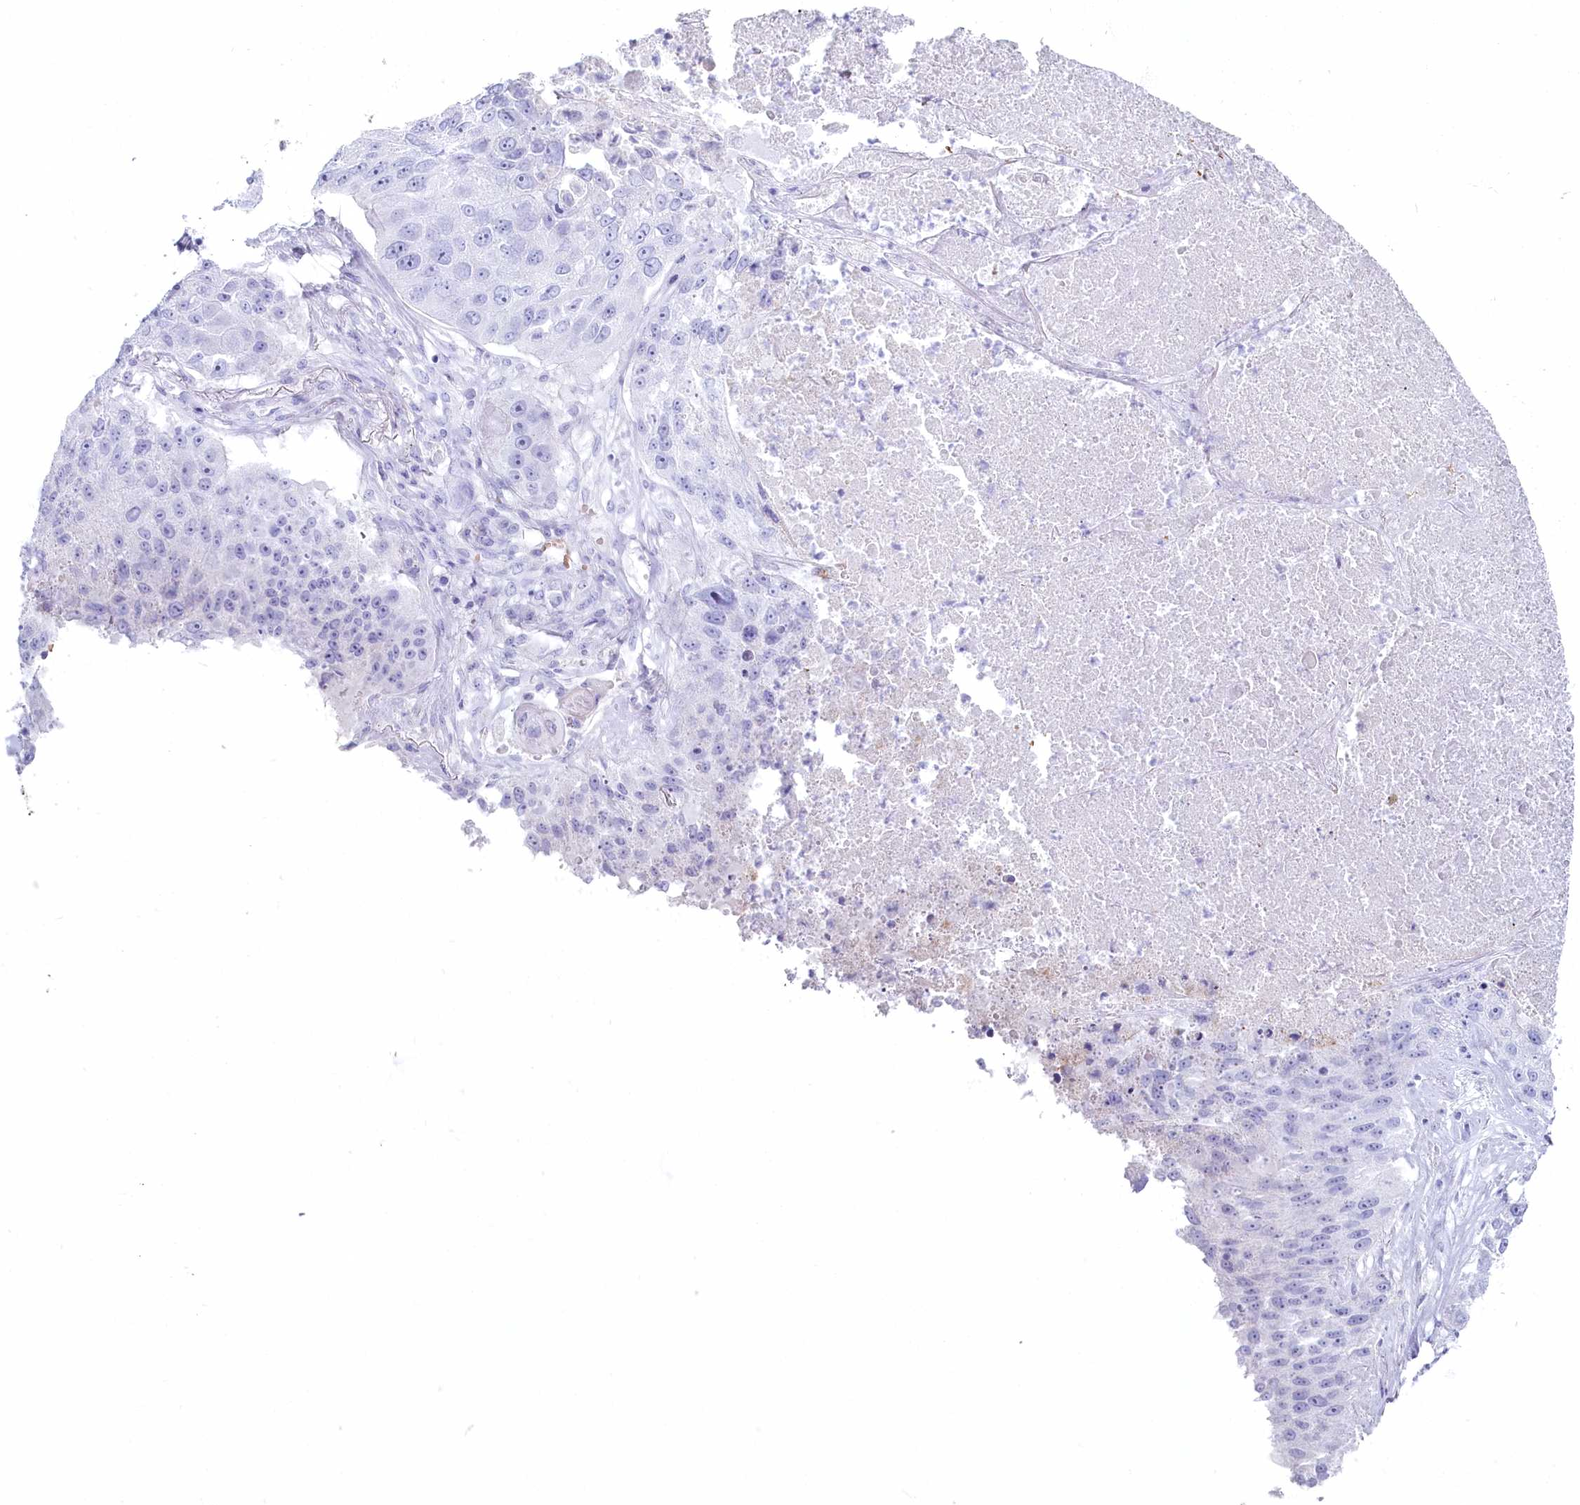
{"staining": {"intensity": "negative", "quantity": "none", "location": "none"}, "tissue": "lung cancer", "cell_type": "Tumor cells", "image_type": "cancer", "snomed": [{"axis": "morphology", "description": "Squamous cell carcinoma, NOS"}, {"axis": "topography", "description": "Lung"}], "caption": "Lung cancer (squamous cell carcinoma) was stained to show a protein in brown. There is no significant expression in tumor cells.", "gene": "IFIT5", "patient": {"sex": "male", "age": 61}}